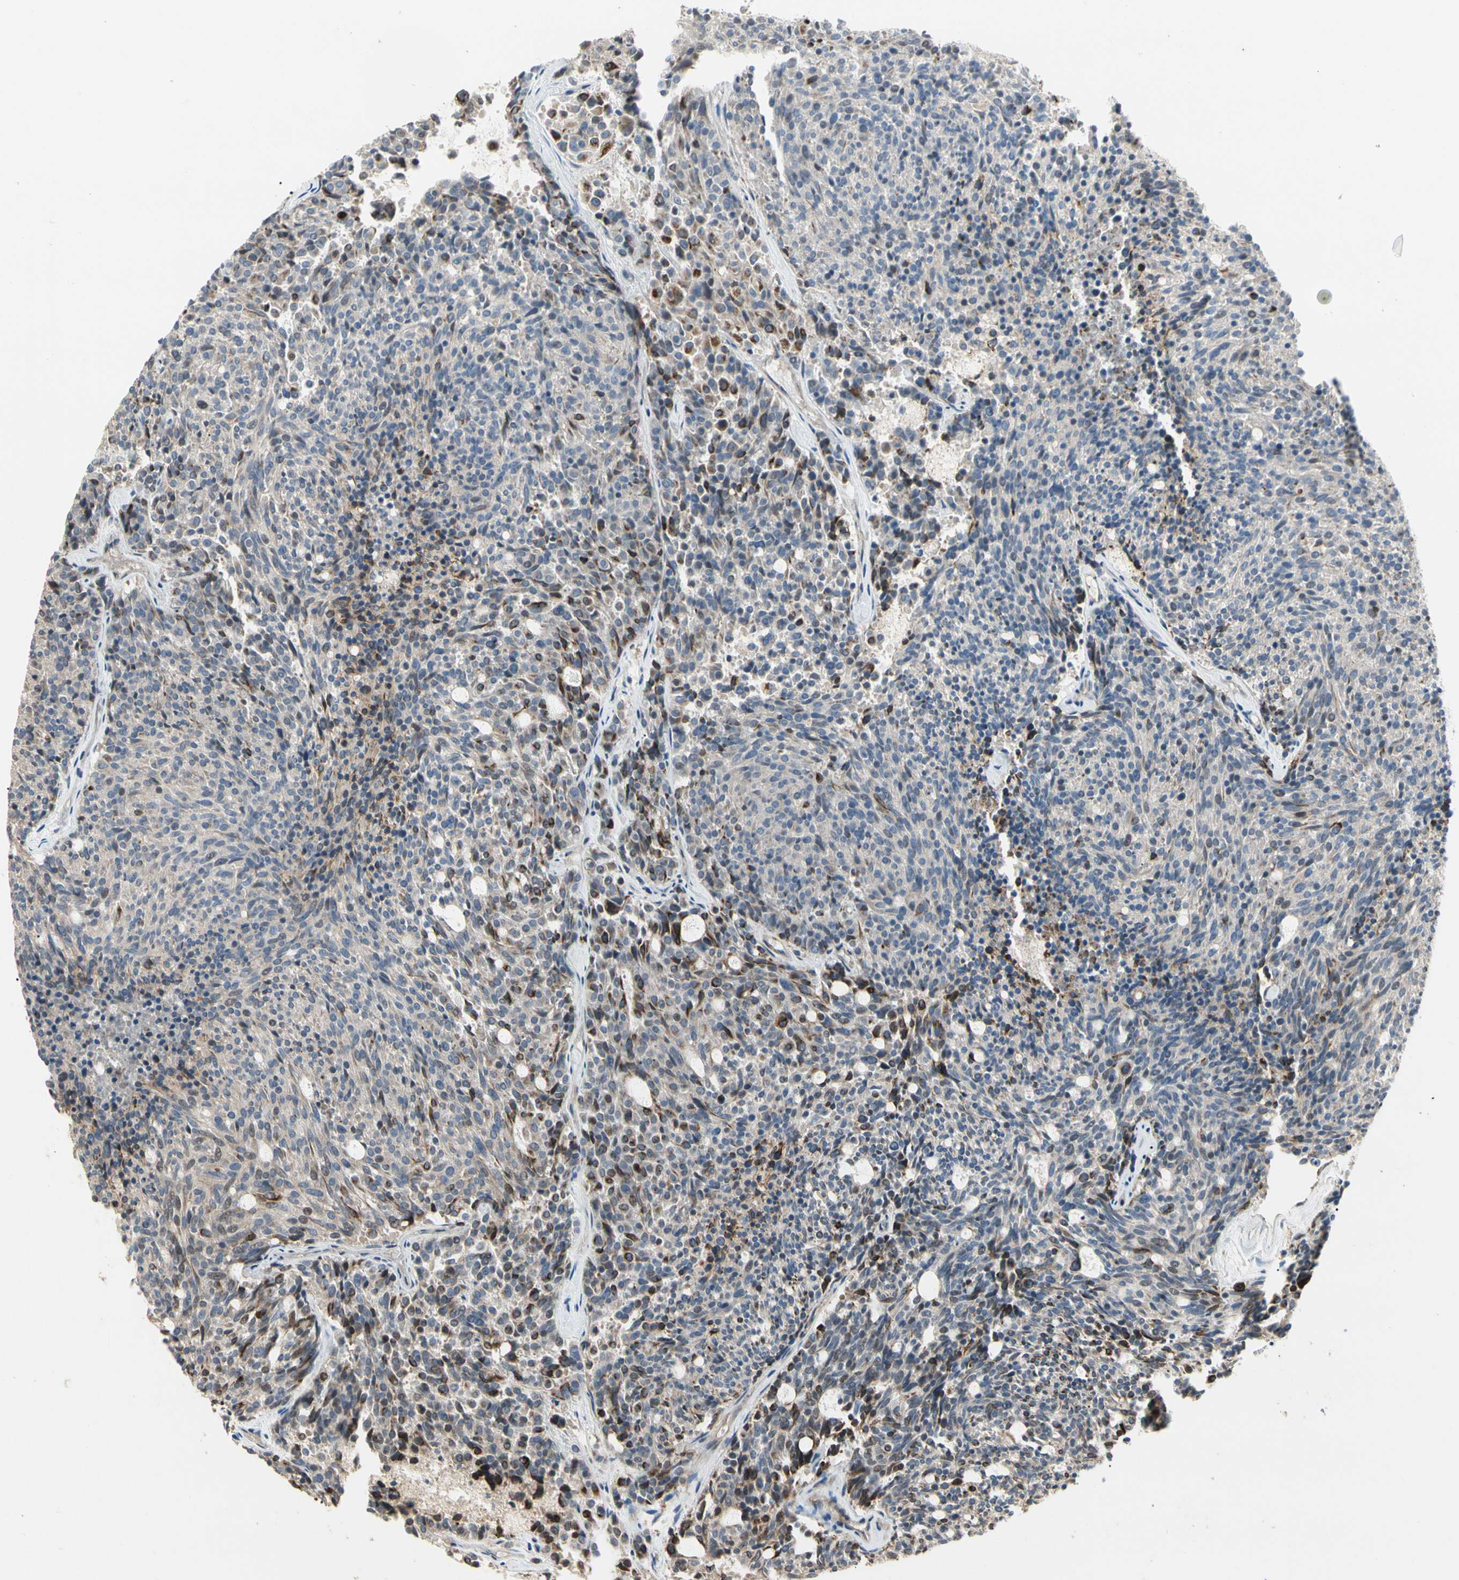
{"staining": {"intensity": "moderate", "quantity": "25%-75%", "location": "cytoplasmic/membranous"}, "tissue": "carcinoid", "cell_type": "Tumor cells", "image_type": "cancer", "snomed": [{"axis": "morphology", "description": "Carcinoid, malignant, NOS"}, {"axis": "topography", "description": "Pancreas"}], "caption": "Moderate cytoplasmic/membranous staining for a protein is seen in about 25%-75% of tumor cells of carcinoid using immunohistochemistry (IHC).", "gene": "ATG4C", "patient": {"sex": "female", "age": 54}}